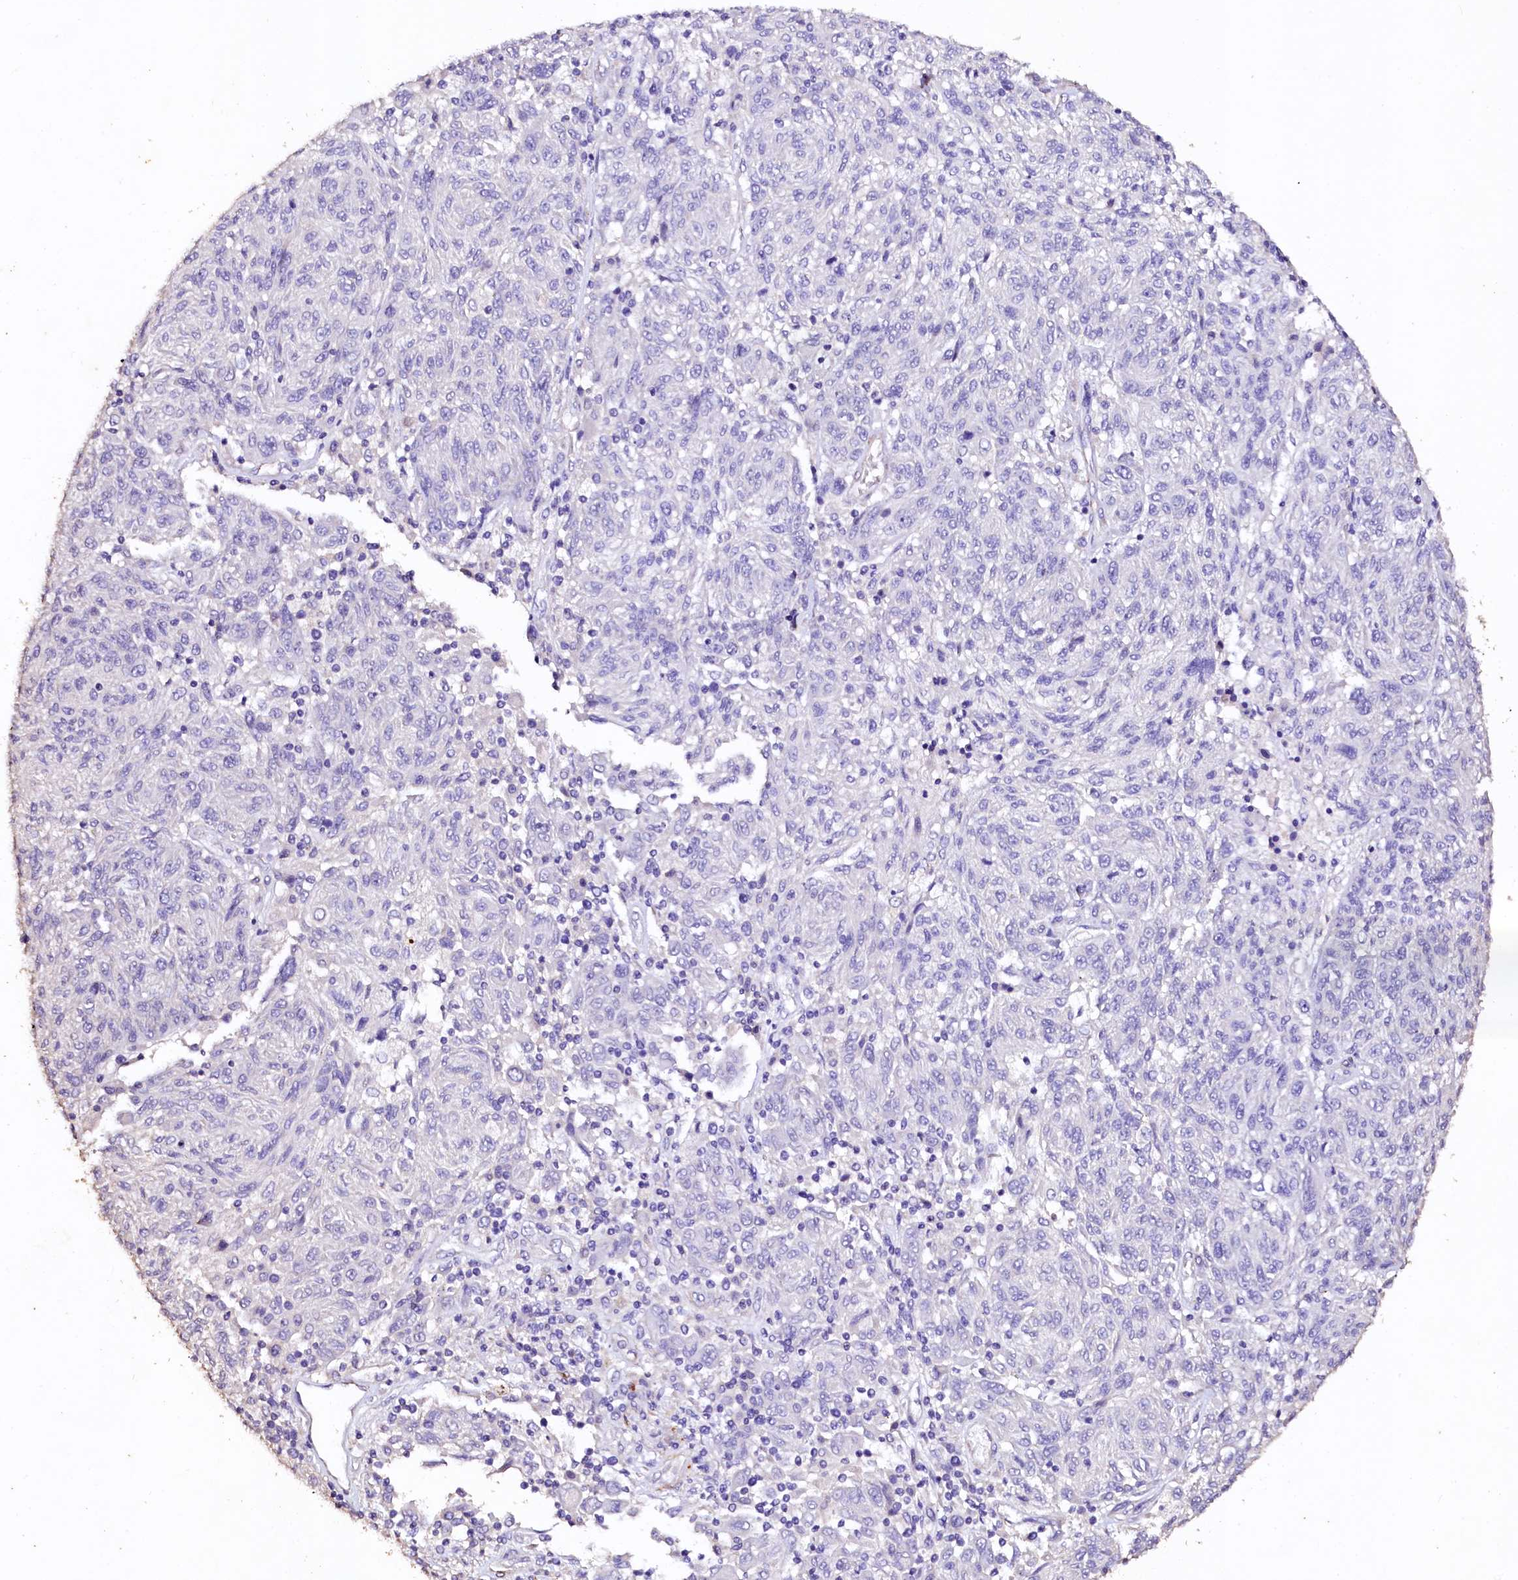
{"staining": {"intensity": "negative", "quantity": "none", "location": "none"}, "tissue": "melanoma", "cell_type": "Tumor cells", "image_type": "cancer", "snomed": [{"axis": "morphology", "description": "Malignant melanoma, NOS"}, {"axis": "topography", "description": "Skin"}], "caption": "Human melanoma stained for a protein using immunohistochemistry demonstrates no positivity in tumor cells.", "gene": "VPS36", "patient": {"sex": "male", "age": 53}}